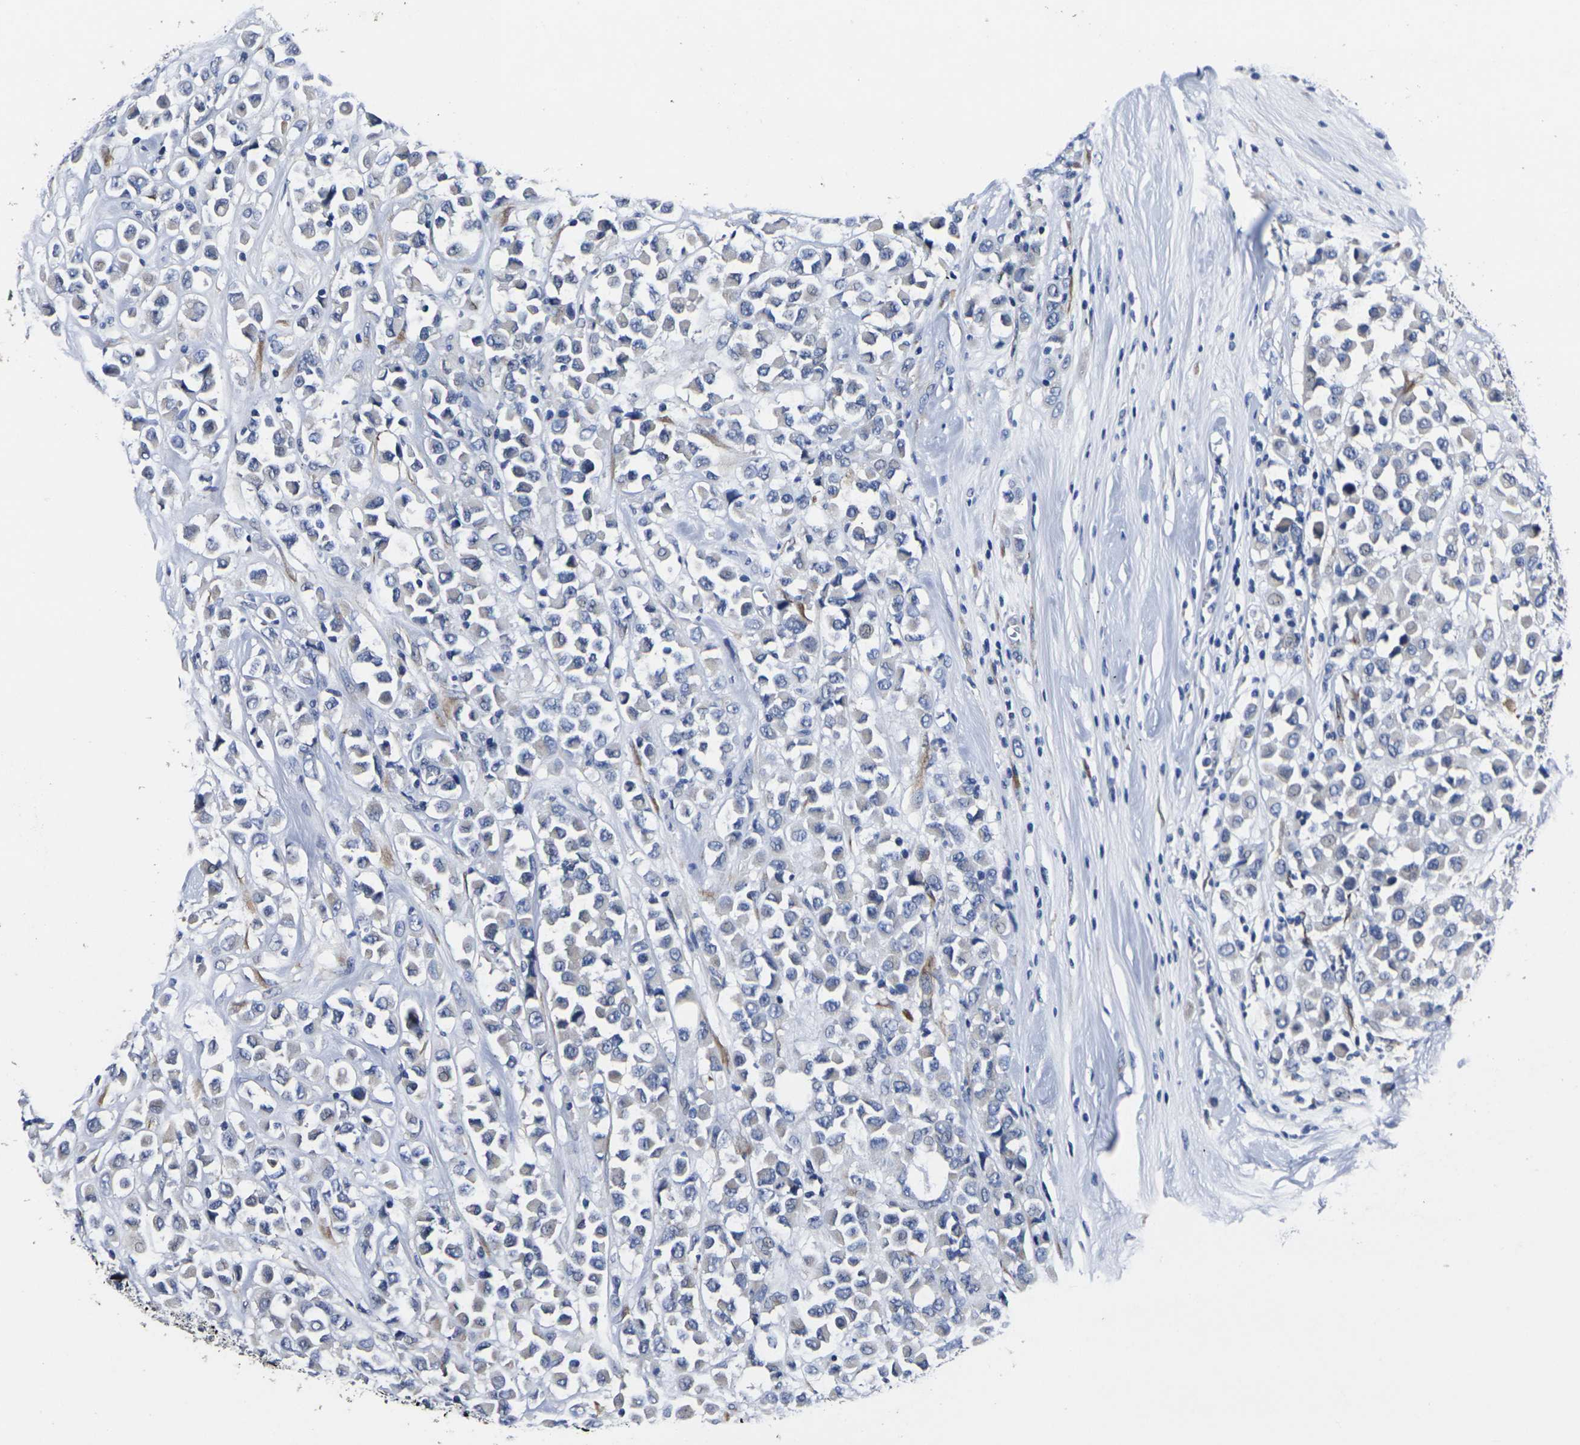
{"staining": {"intensity": "negative", "quantity": "none", "location": "none"}, "tissue": "breast cancer", "cell_type": "Tumor cells", "image_type": "cancer", "snomed": [{"axis": "morphology", "description": "Duct carcinoma"}, {"axis": "topography", "description": "Breast"}], "caption": "The photomicrograph displays no significant expression in tumor cells of breast infiltrating ductal carcinoma.", "gene": "CYP2C8", "patient": {"sex": "female", "age": 61}}